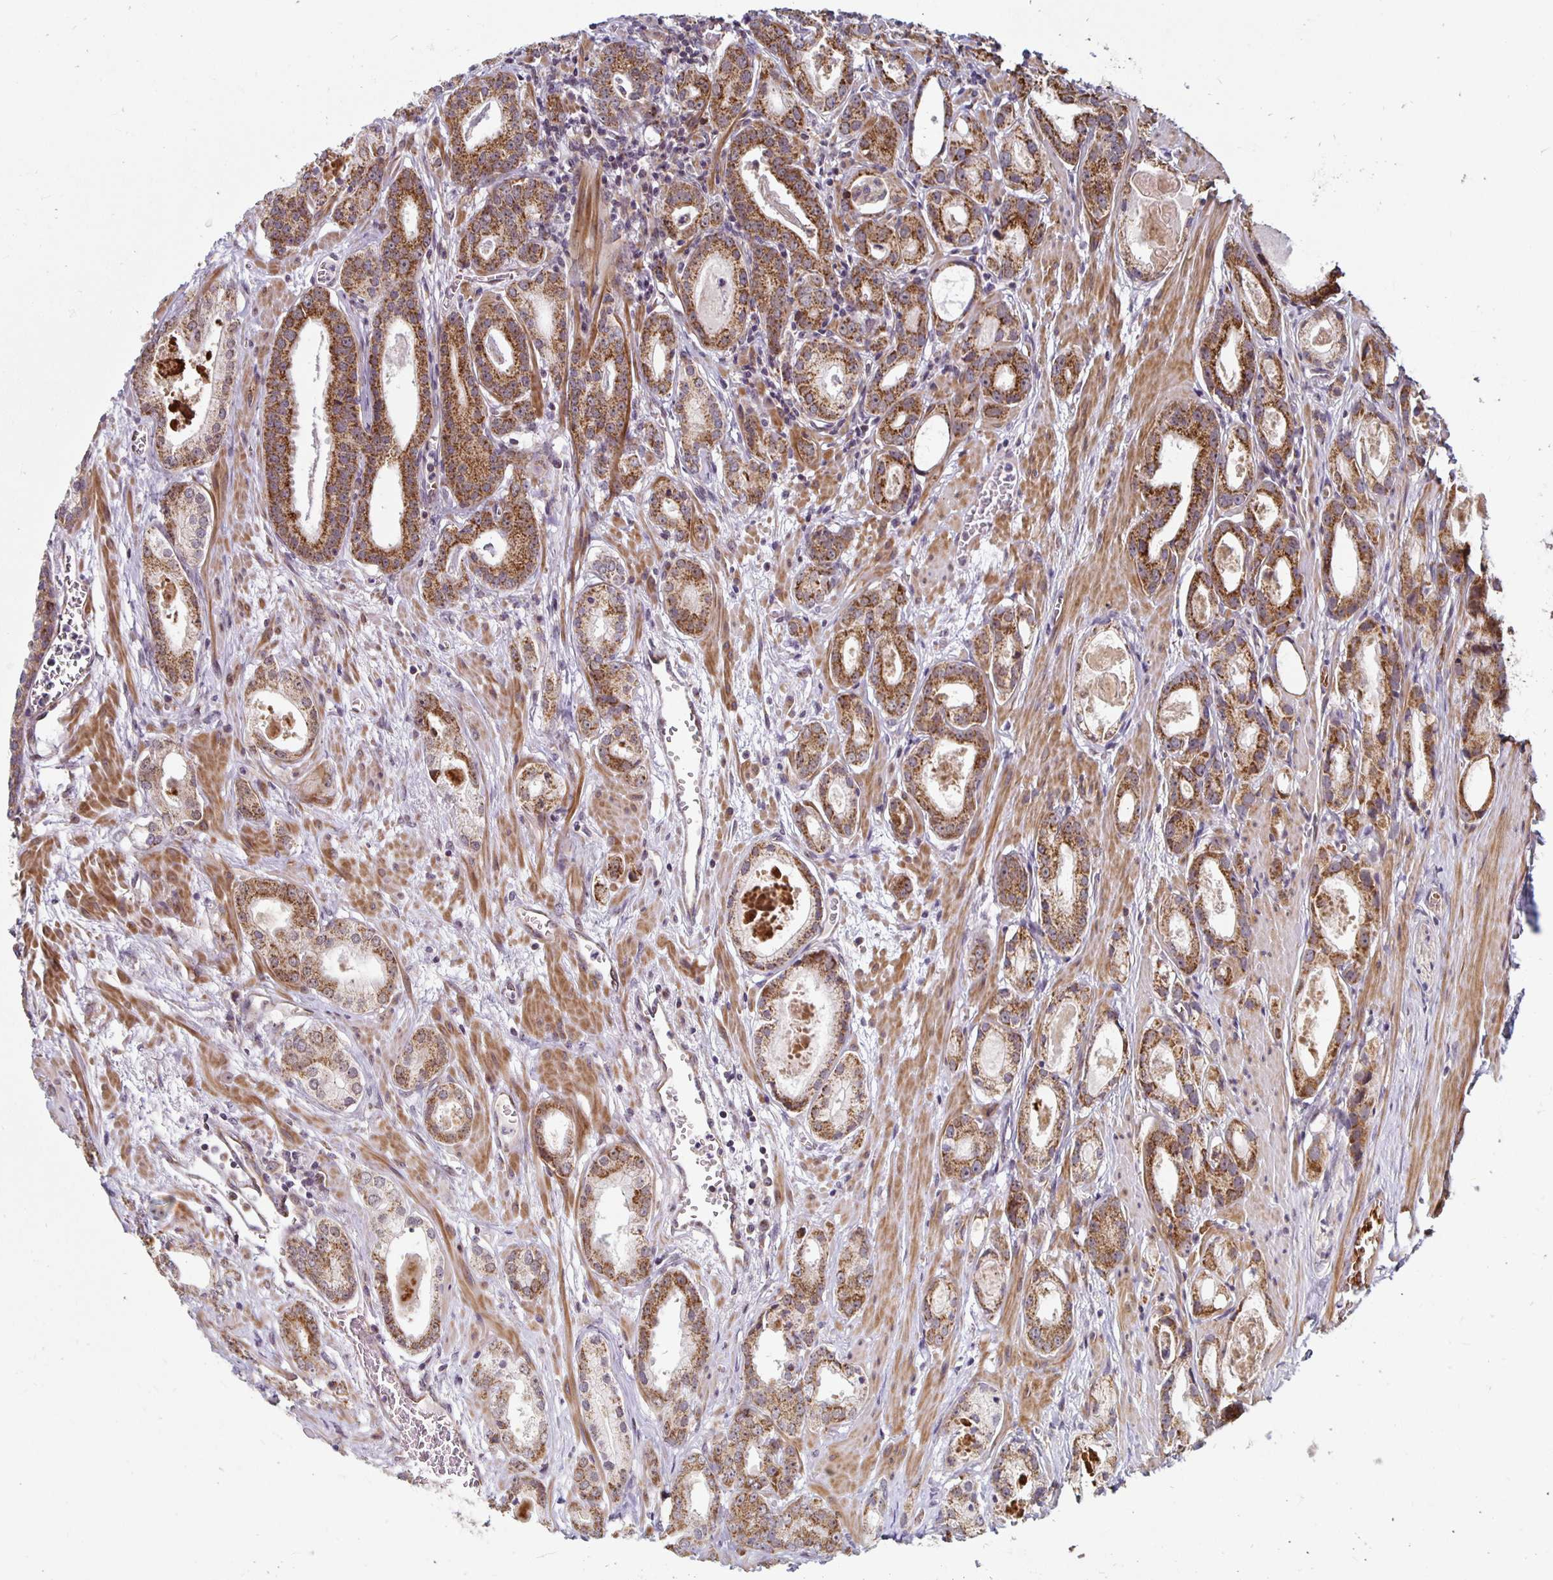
{"staining": {"intensity": "strong", "quantity": ">75%", "location": "cytoplasmic/membranous"}, "tissue": "prostate cancer", "cell_type": "Tumor cells", "image_type": "cancer", "snomed": [{"axis": "morphology", "description": "Adenocarcinoma, NOS"}, {"axis": "morphology", "description": "Adenocarcinoma, Low grade"}, {"axis": "topography", "description": "Prostate"}], "caption": "Human prostate adenocarcinoma stained for a protein (brown) displays strong cytoplasmic/membranous positive expression in about >75% of tumor cells.", "gene": "MRPL28", "patient": {"sex": "male", "age": 64}}